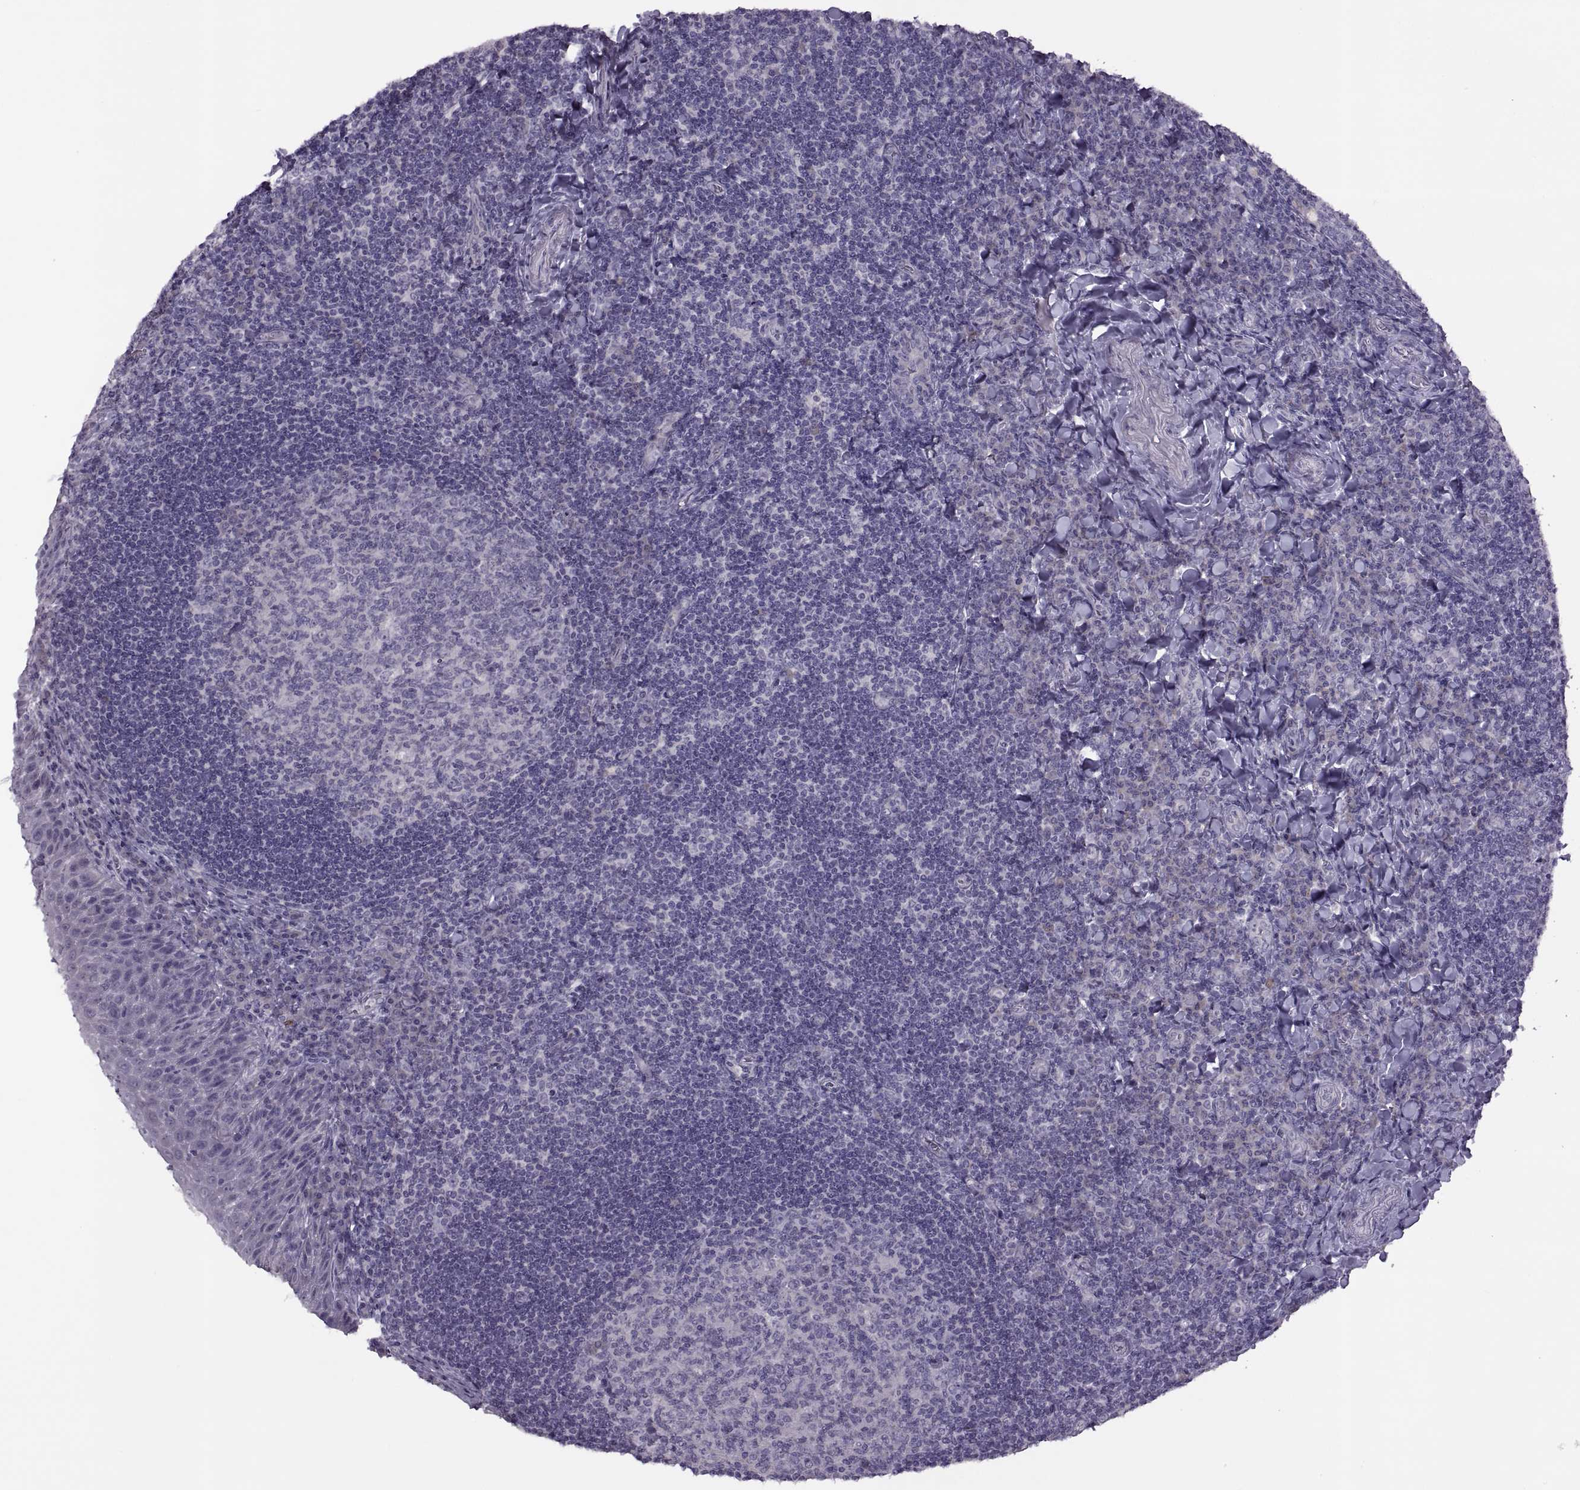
{"staining": {"intensity": "negative", "quantity": "none", "location": "none"}, "tissue": "tonsil", "cell_type": "Germinal center cells", "image_type": "normal", "snomed": [{"axis": "morphology", "description": "Normal tissue, NOS"}, {"axis": "morphology", "description": "Inflammation, NOS"}, {"axis": "topography", "description": "Tonsil"}], "caption": "High magnification brightfield microscopy of benign tonsil stained with DAB (brown) and counterstained with hematoxylin (blue): germinal center cells show no significant positivity.", "gene": "RSPH6A", "patient": {"sex": "female", "age": 31}}